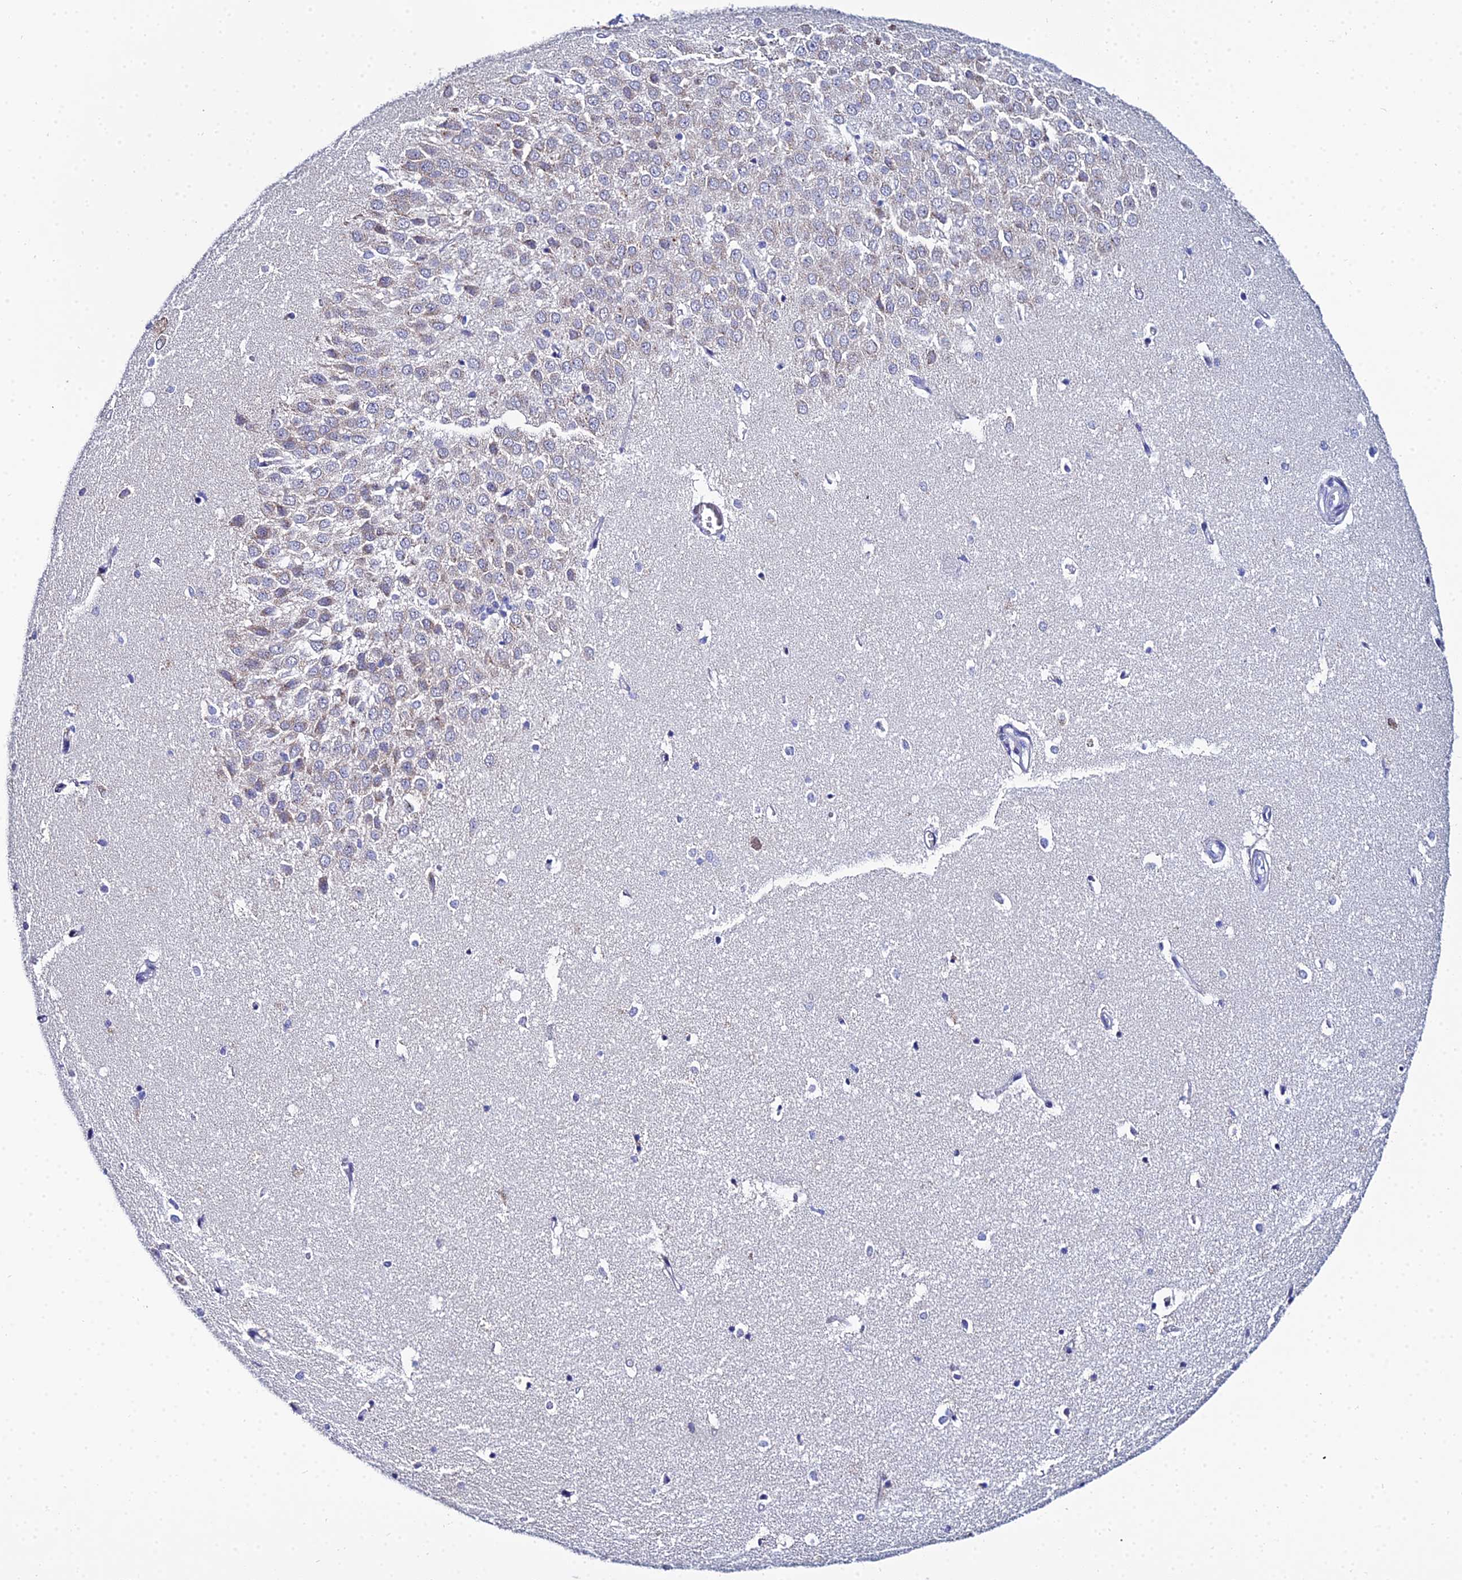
{"staining": {"intensity": "negative", "quantity": "none", "location": "none"}, "tissue": "hippocampus", "cell_type": "Glial cells", "image_type": "normal", "snomed": [{"axis": "morphology", "description": "Normal tissue, NOS"}, {"axis": "topography", "description": "Hippocampus"}], "caption": "IHC image of benign hippocampus: hippocampus stained with DAB displays no significant protein positivity in glial cells. (DAB (3,3'-diaminobenzidine) IHC with hematoxylin counter stain).", "gene": "ZXDA", "patient": {"sex": "female", "age": 64}}